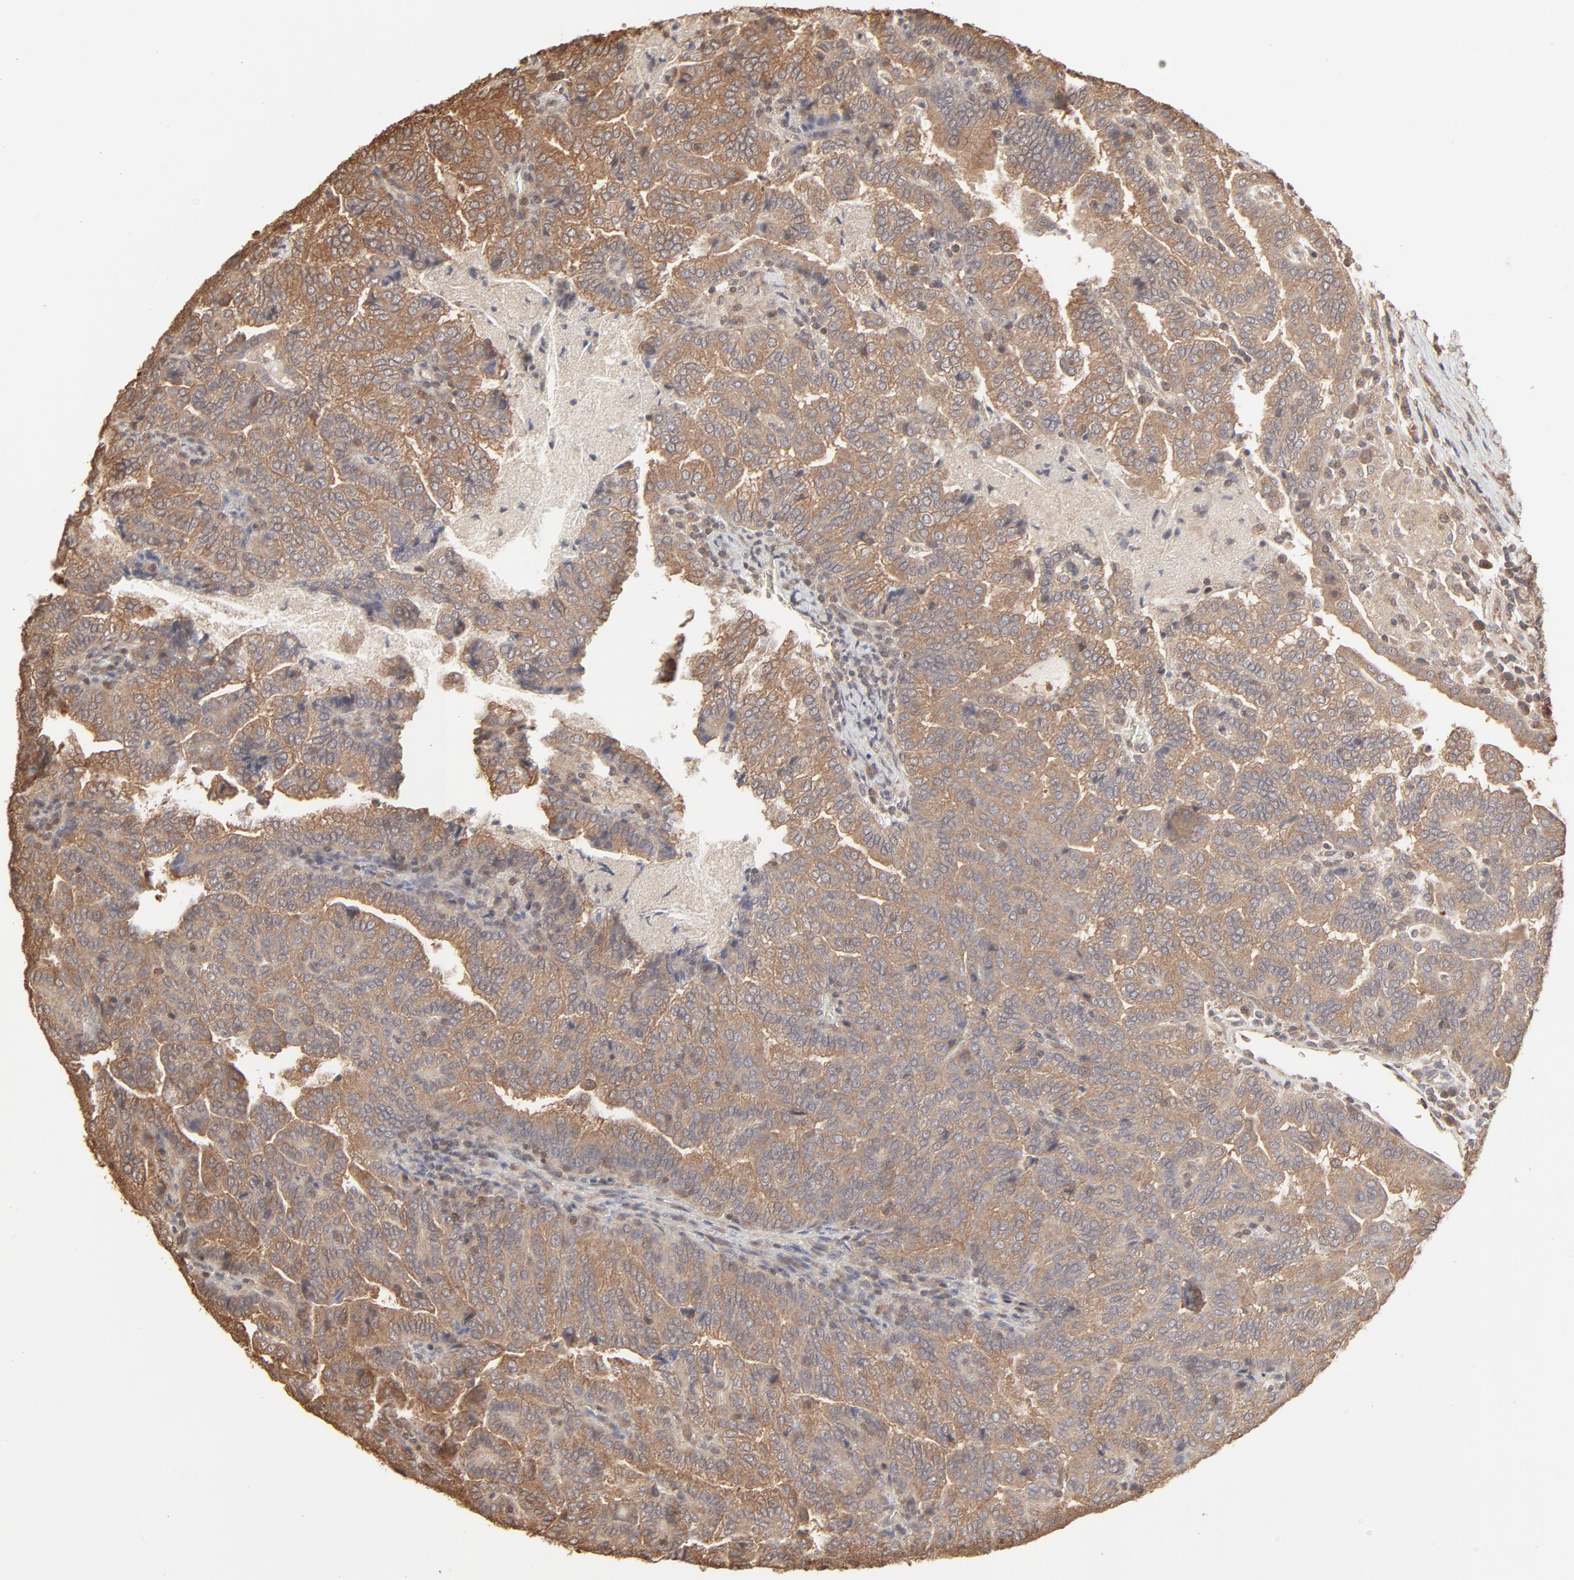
{"staining": {"intensity": "moderate", "quantity": ">75%", "location": "cytoplasmic/membranous"}, "tissue": "renal cancer", "cell_type": "Tumor cells", "image_type": "cancer", "snomed": [{"axis": "morphology", "description": "Adenocarcinoma, NOS"}, {"axis": "topography", "description": "Kidney"}], "caption": "Tumor cells demonstrate medium levels of moderate cytoplasmic/membranous positivity in approximately >75% of cells in human renal adenocarcinoma.", "gene": "PPP2CA", "patient": {"sex": "male", "age": 61}}